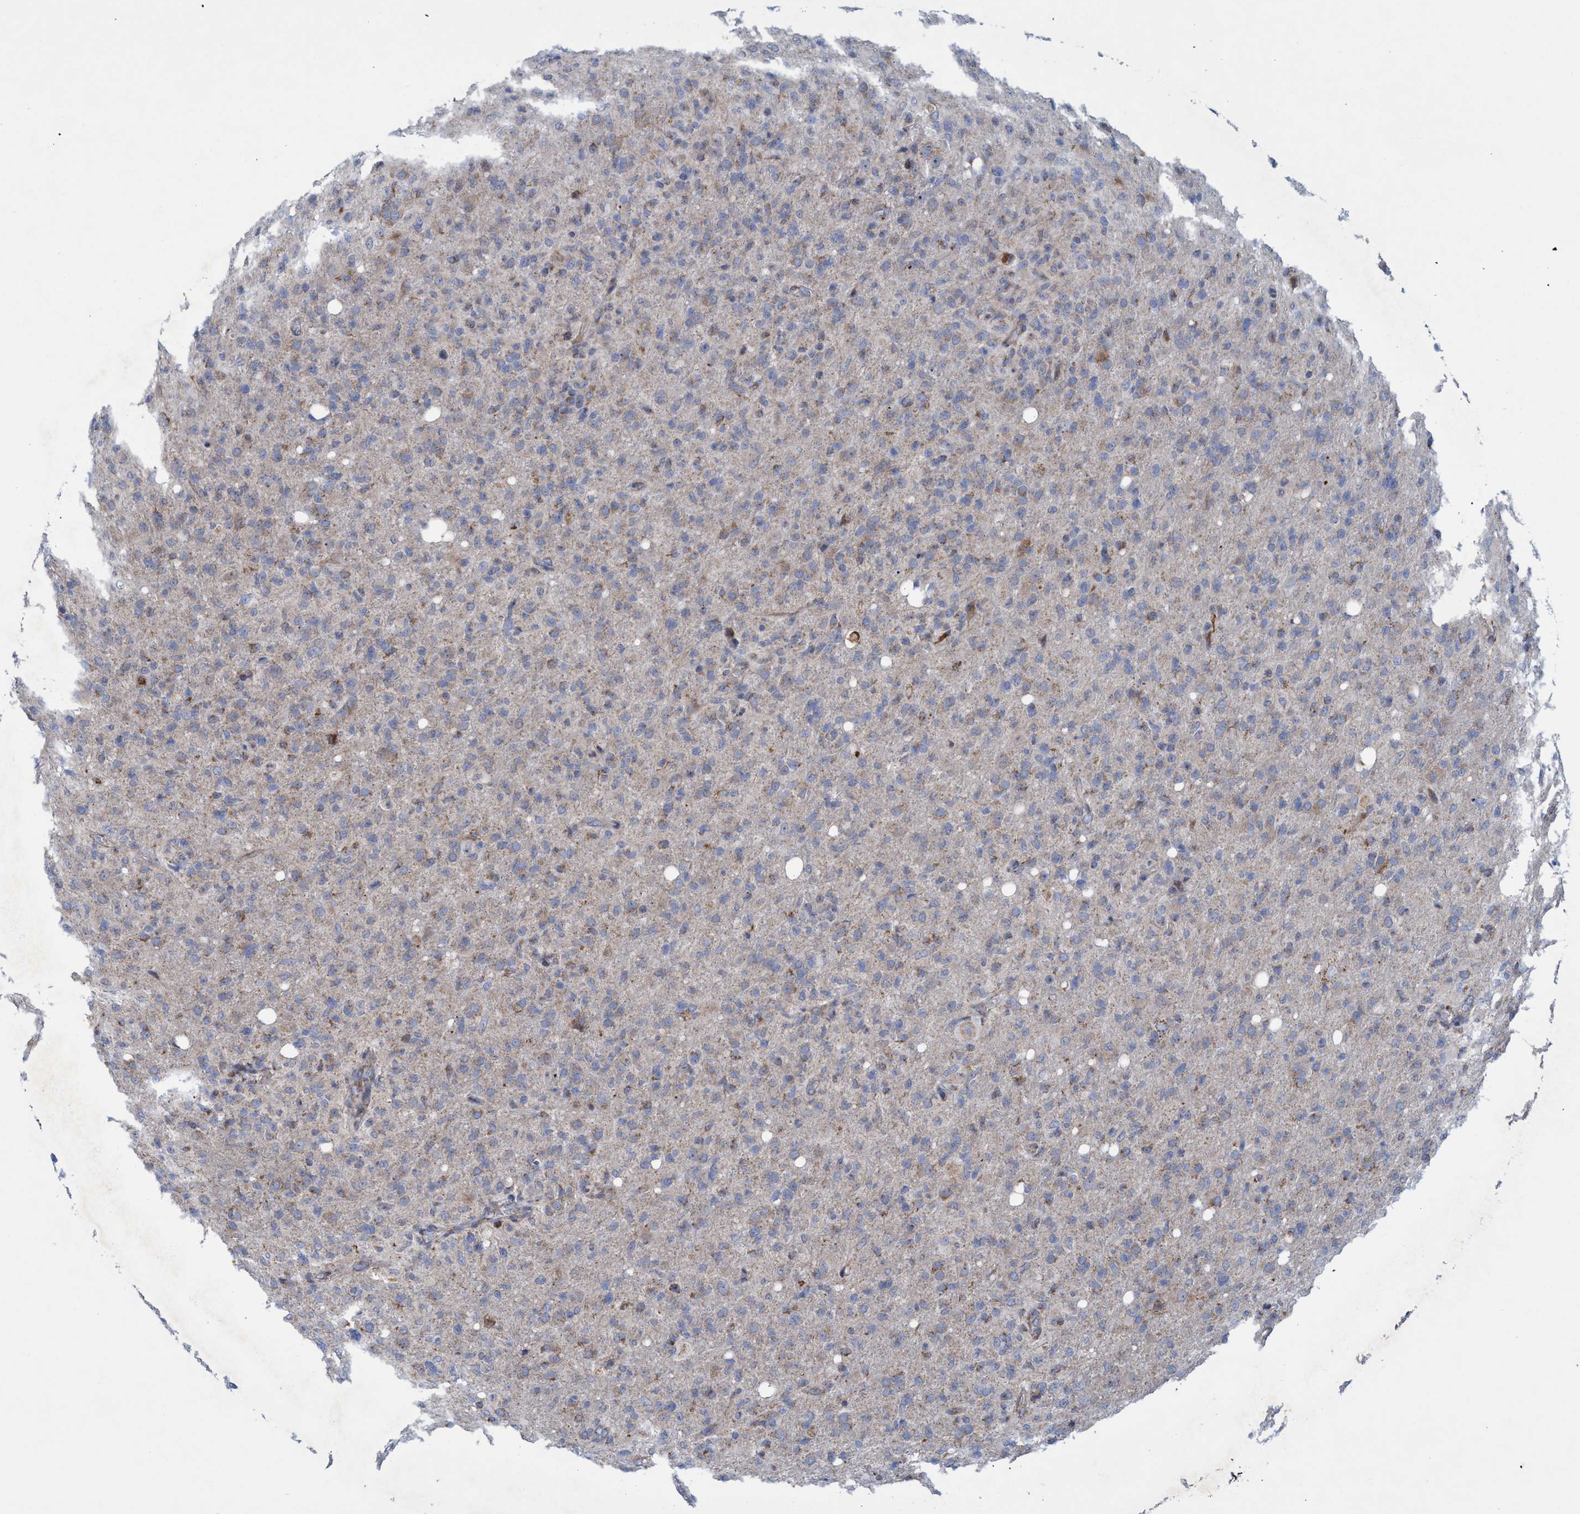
{"staining": {"intensity": "weak", "quantity": "<25%", "location": "cytoplasmic/membranous"}, "tissue": "glioma", "cell_type": "Tumor cells", "image_type": "cancer", "snomed": [{"axis": "morphology", "description": "Glioma, malignant, High grade"}, {"axis": "topography", "description": "Brain"}], "caption": "The immunohistochemistry micrograph has no significant expression in tumor cells of glioma tissue.", "gene": "POLR1F", "patient": {"sex": "female", "age": 57}}